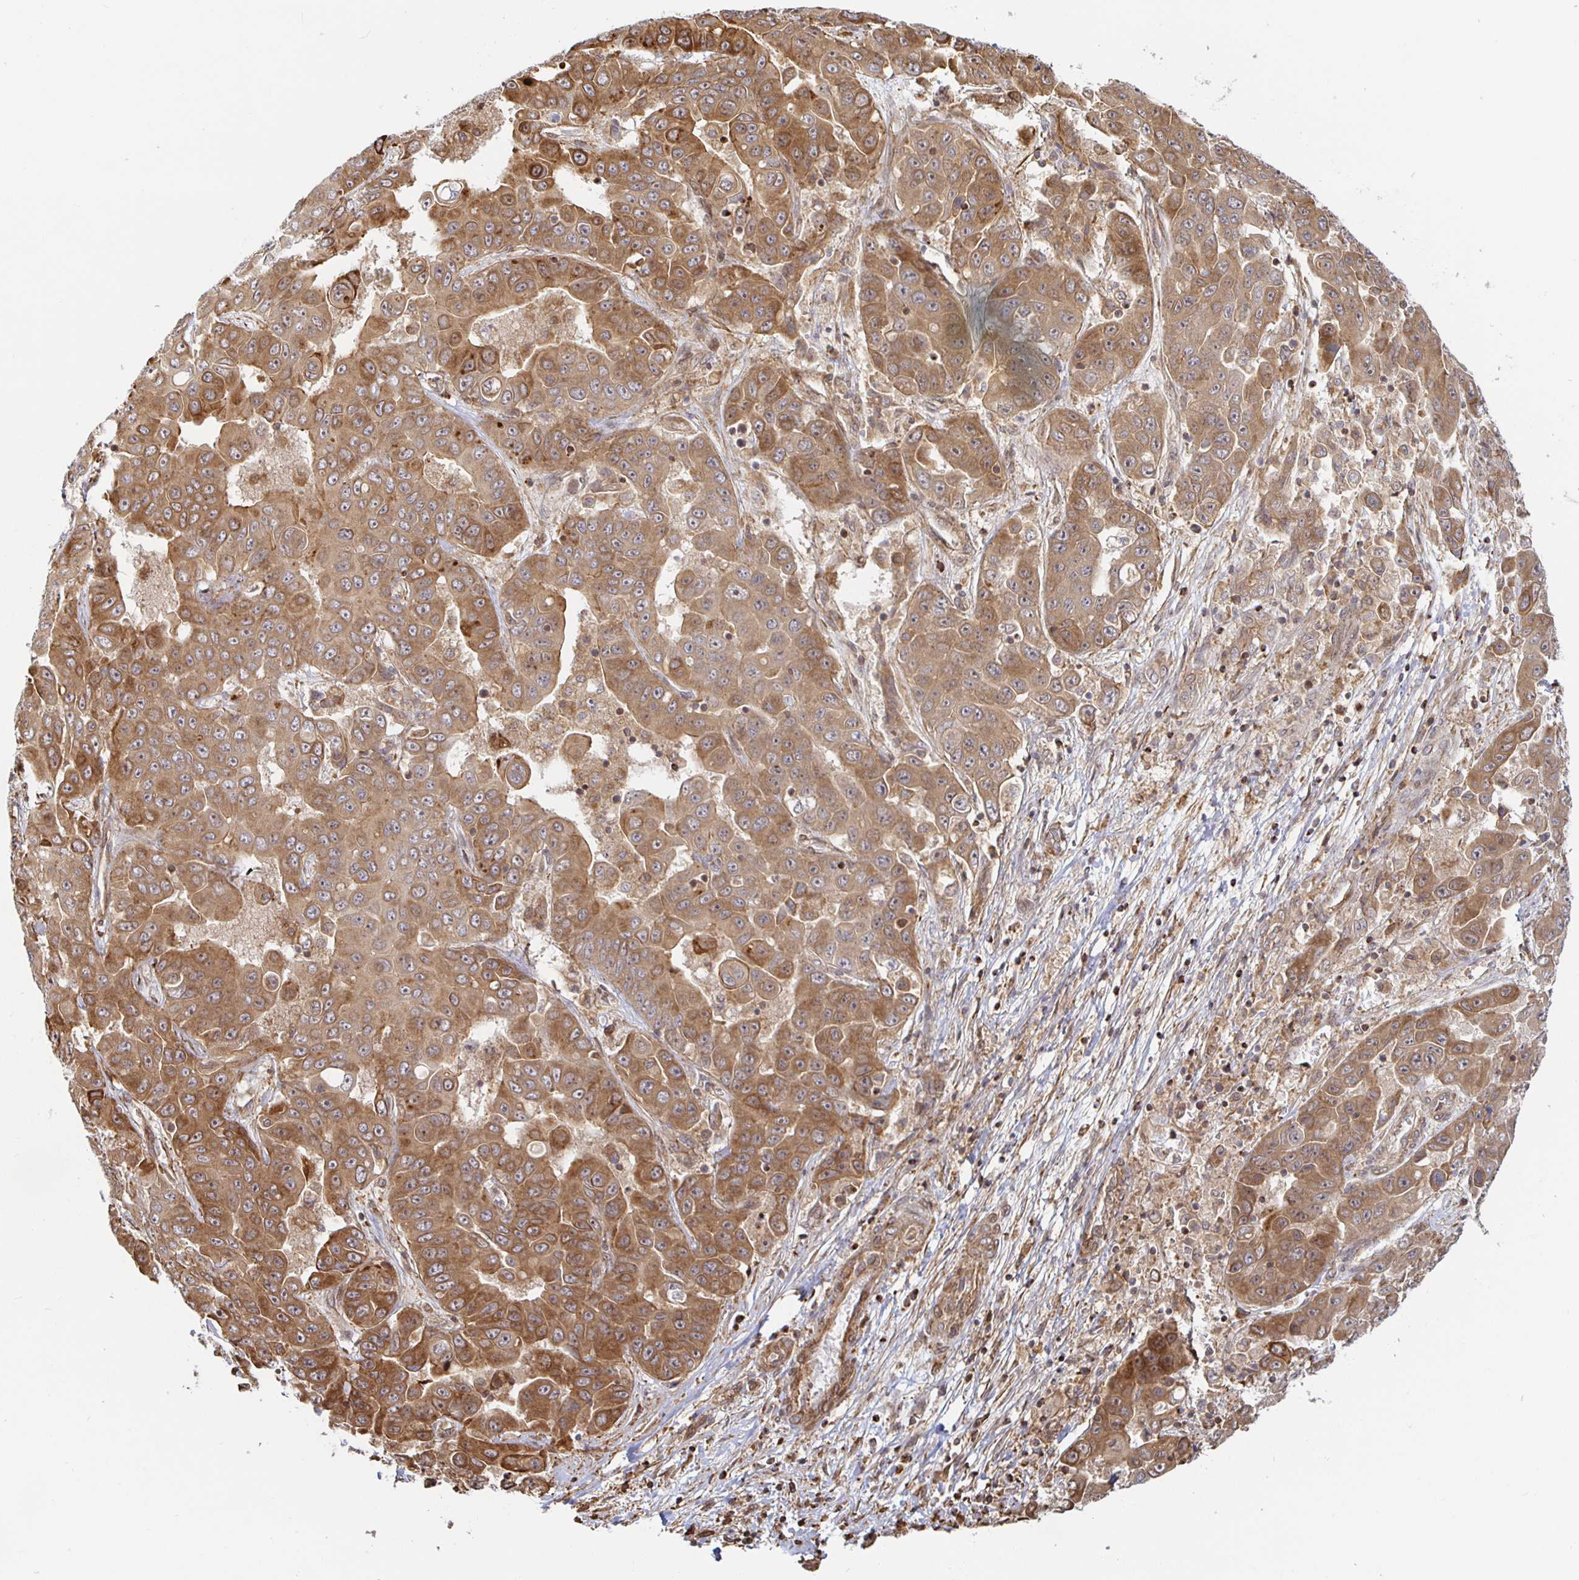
{"staining": {"intensity": "moderate", "quantity": ">75%", "location": "cytoplasmic/membranous"}, "tissue": "liver cancer", "cell_type": "Tumor cells", "image_type": "cancer", "snomed": [{"axis": "morphology", "description": "Cholangiocarcinoma"}, {"axis": "topography", "description": "Liver"}], "caption": "Cholangiocarcinoma (liver) stained with DAB immunohistochemistry (IHC) shows medium levels of moderate cytoplasmic/membranous staining in about >75% of tumor cells.", "gene": "STRAP", "patient": {"sex": "female", "age": 52}}